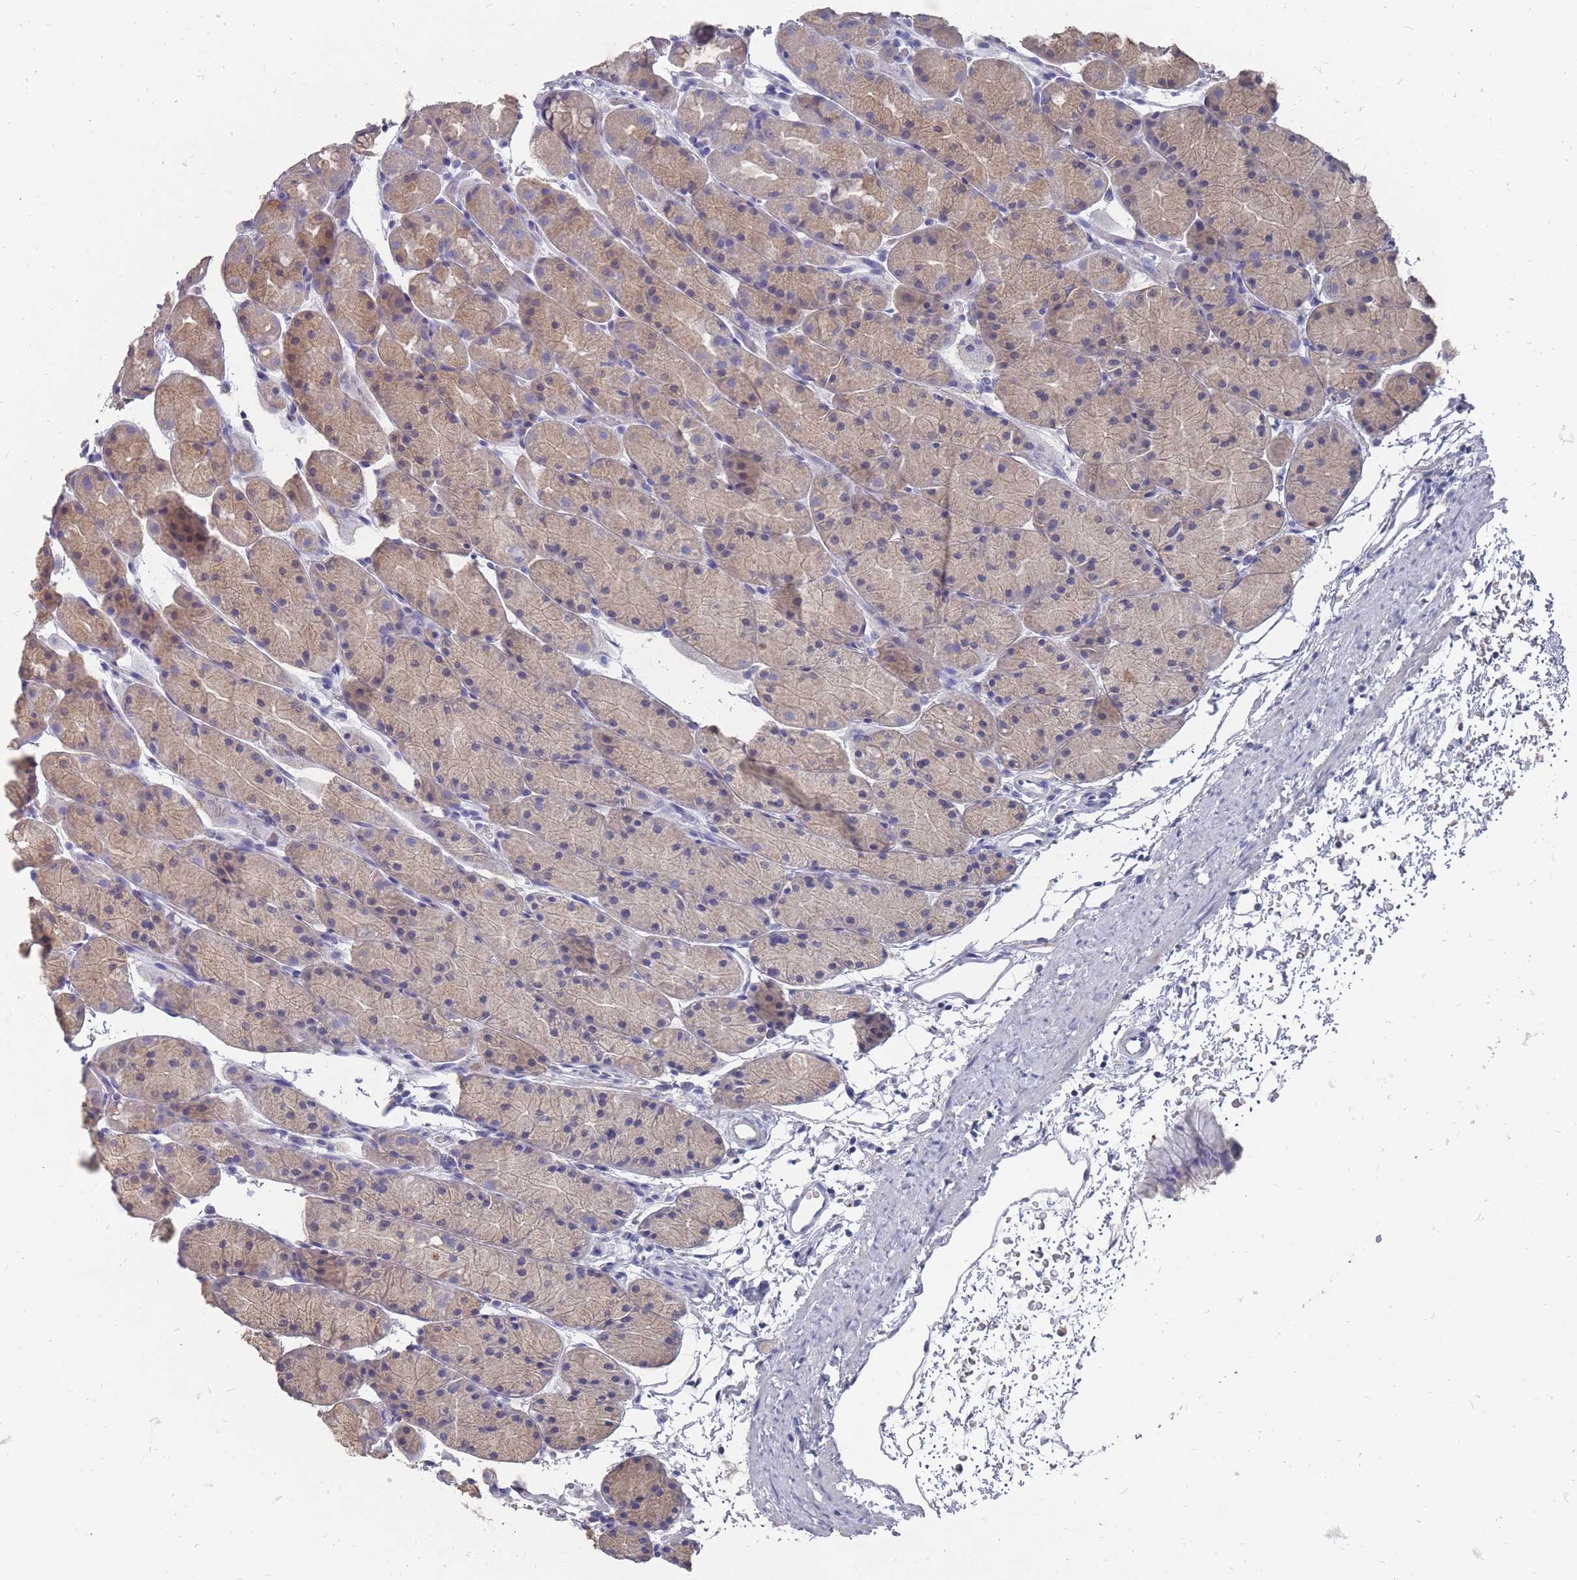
{"staining": {"intensity": "weak", "quantity": "25%-75%", "location": "cytoplasmic/membranous"}, "tissue": "stomach", "cell_type": "Glandular cells", "image_type": "normal", "snomed": [{"axis": "morphology", "description": "Normal tissue, NOS"}, {"axis": "topography", "description": "Stomach, upper"}, {"axis": "topography", "description": "Stomach"}], "caption": "The photomicrograph reveals immunohistochemical staining of unremarkable stomach. There is weak cytoplasmic/membranous expression is identified in about 25%-75% of glandular cells.", "gene": "OTULINL", "patient": {"sex": "male", "age": 47}}